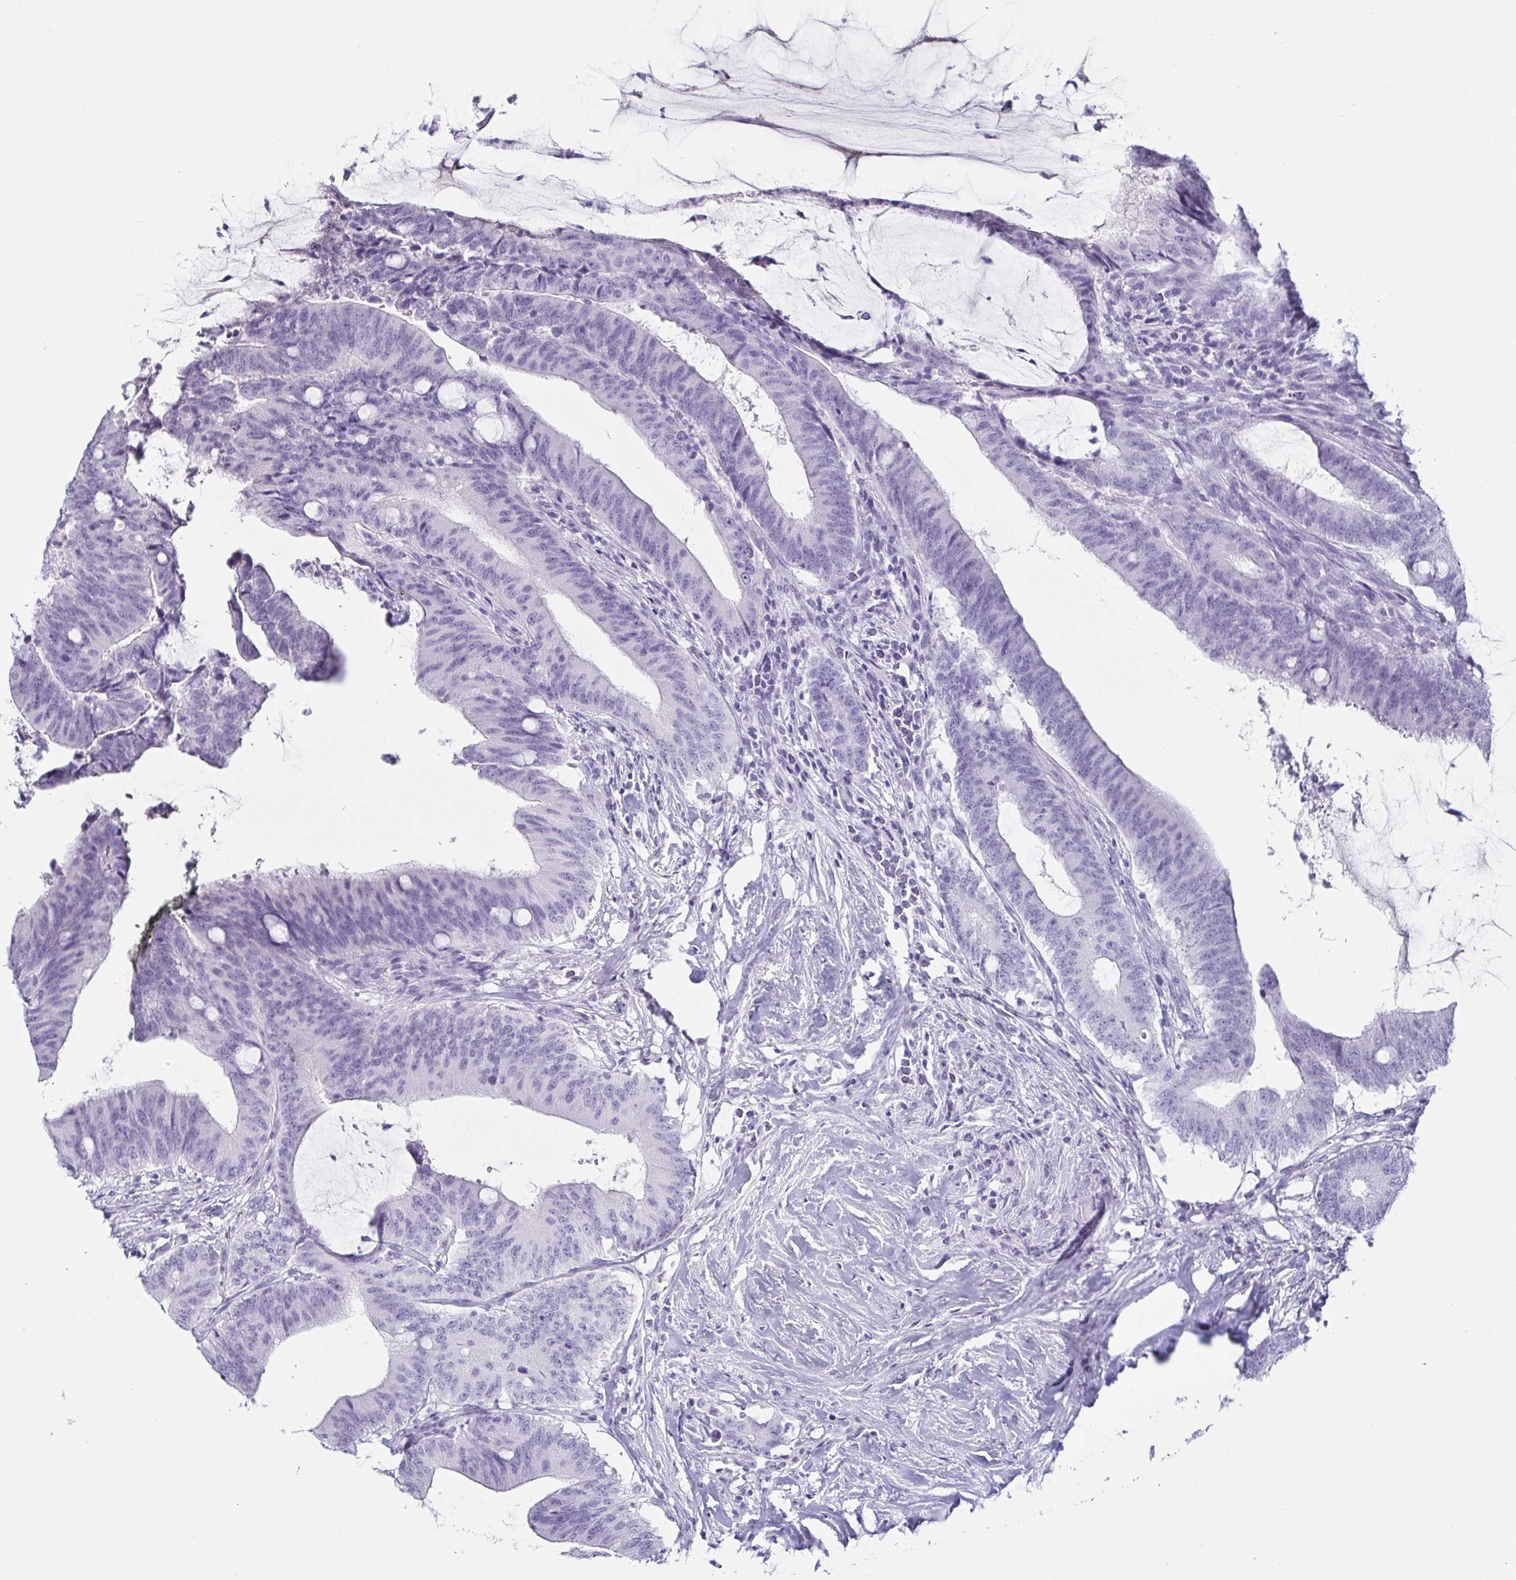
{"staining": {"intensity": "negative", "quantity": "none", "location": "none"}, "tissue": "colorectal cancer", "cell_type": "Tumor cells", "image_type": "cancer", "snomed": [{"axis": "morphology", "description": "Adenocarcinoma, NOS"}, {"axis": "topography", "description": "Colon"}], "caption": "Immunohistochemical staining of human colorectal adenocarcinoma reveals no significant positivity in tumor cells.", "gene": "ZG16B", "patient": {"sex": "female", "age": 43}}